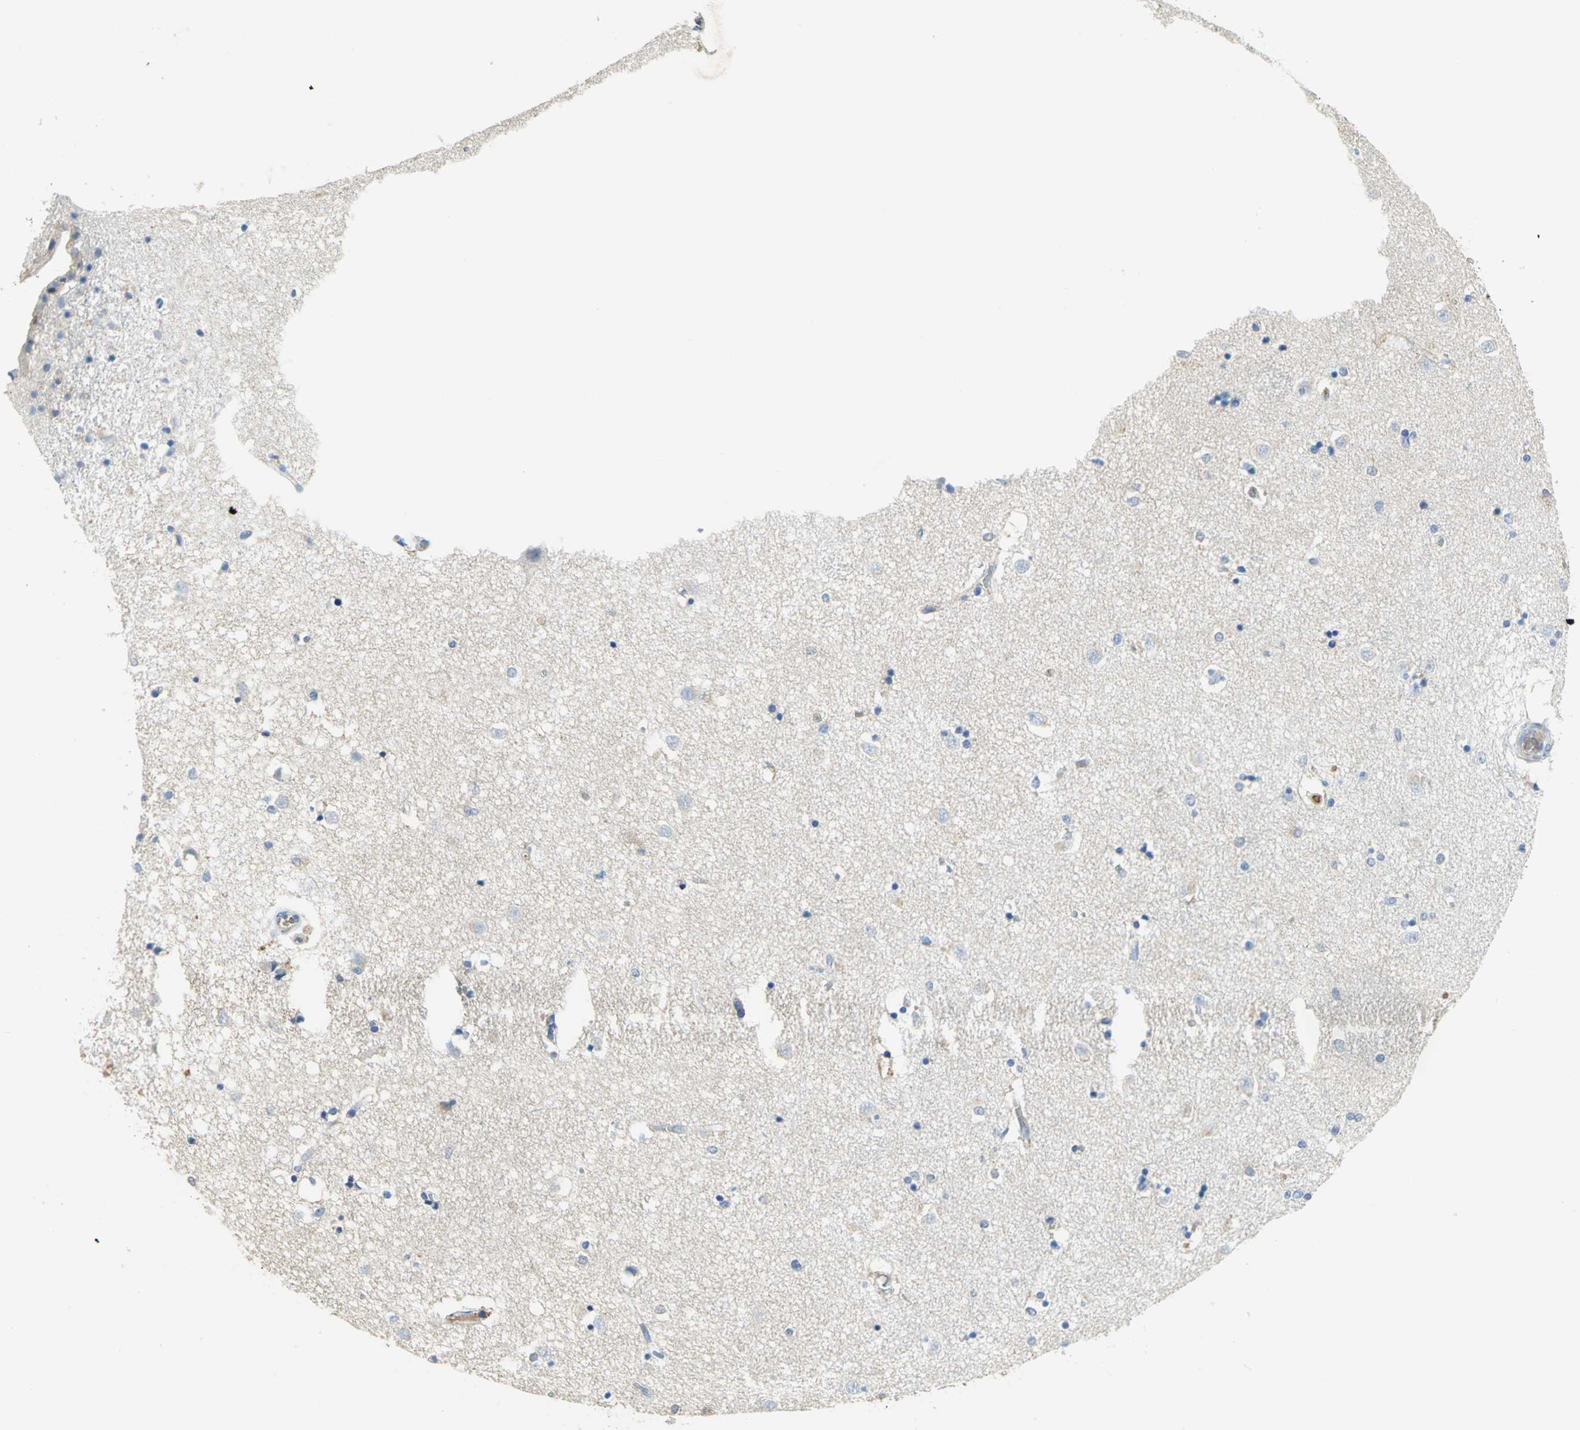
{"staining": {"intensity": "weak", "quantity": "<25%", "location": "cytoplasmic/membranous"}, "tissue": "caudate", "cell_type": "Glial cells", "image_type": "normal", "snomed": [{"axis": "morphology", "description": "Normal tissue, NOS"}, {"axis": "topography", "description": "Lateral ventricle wall"}], "caption": "DAB (3,3'-diaminobenzidine) immunohistochemical staining of normal caudate reveals no significant staining in glial cells. The staining is performed using DAB brown chromogen with nuclei counter-stained in using hematoxylin.", "gene": "GYG2", "patient": {"sex": "female", "age": 54}}